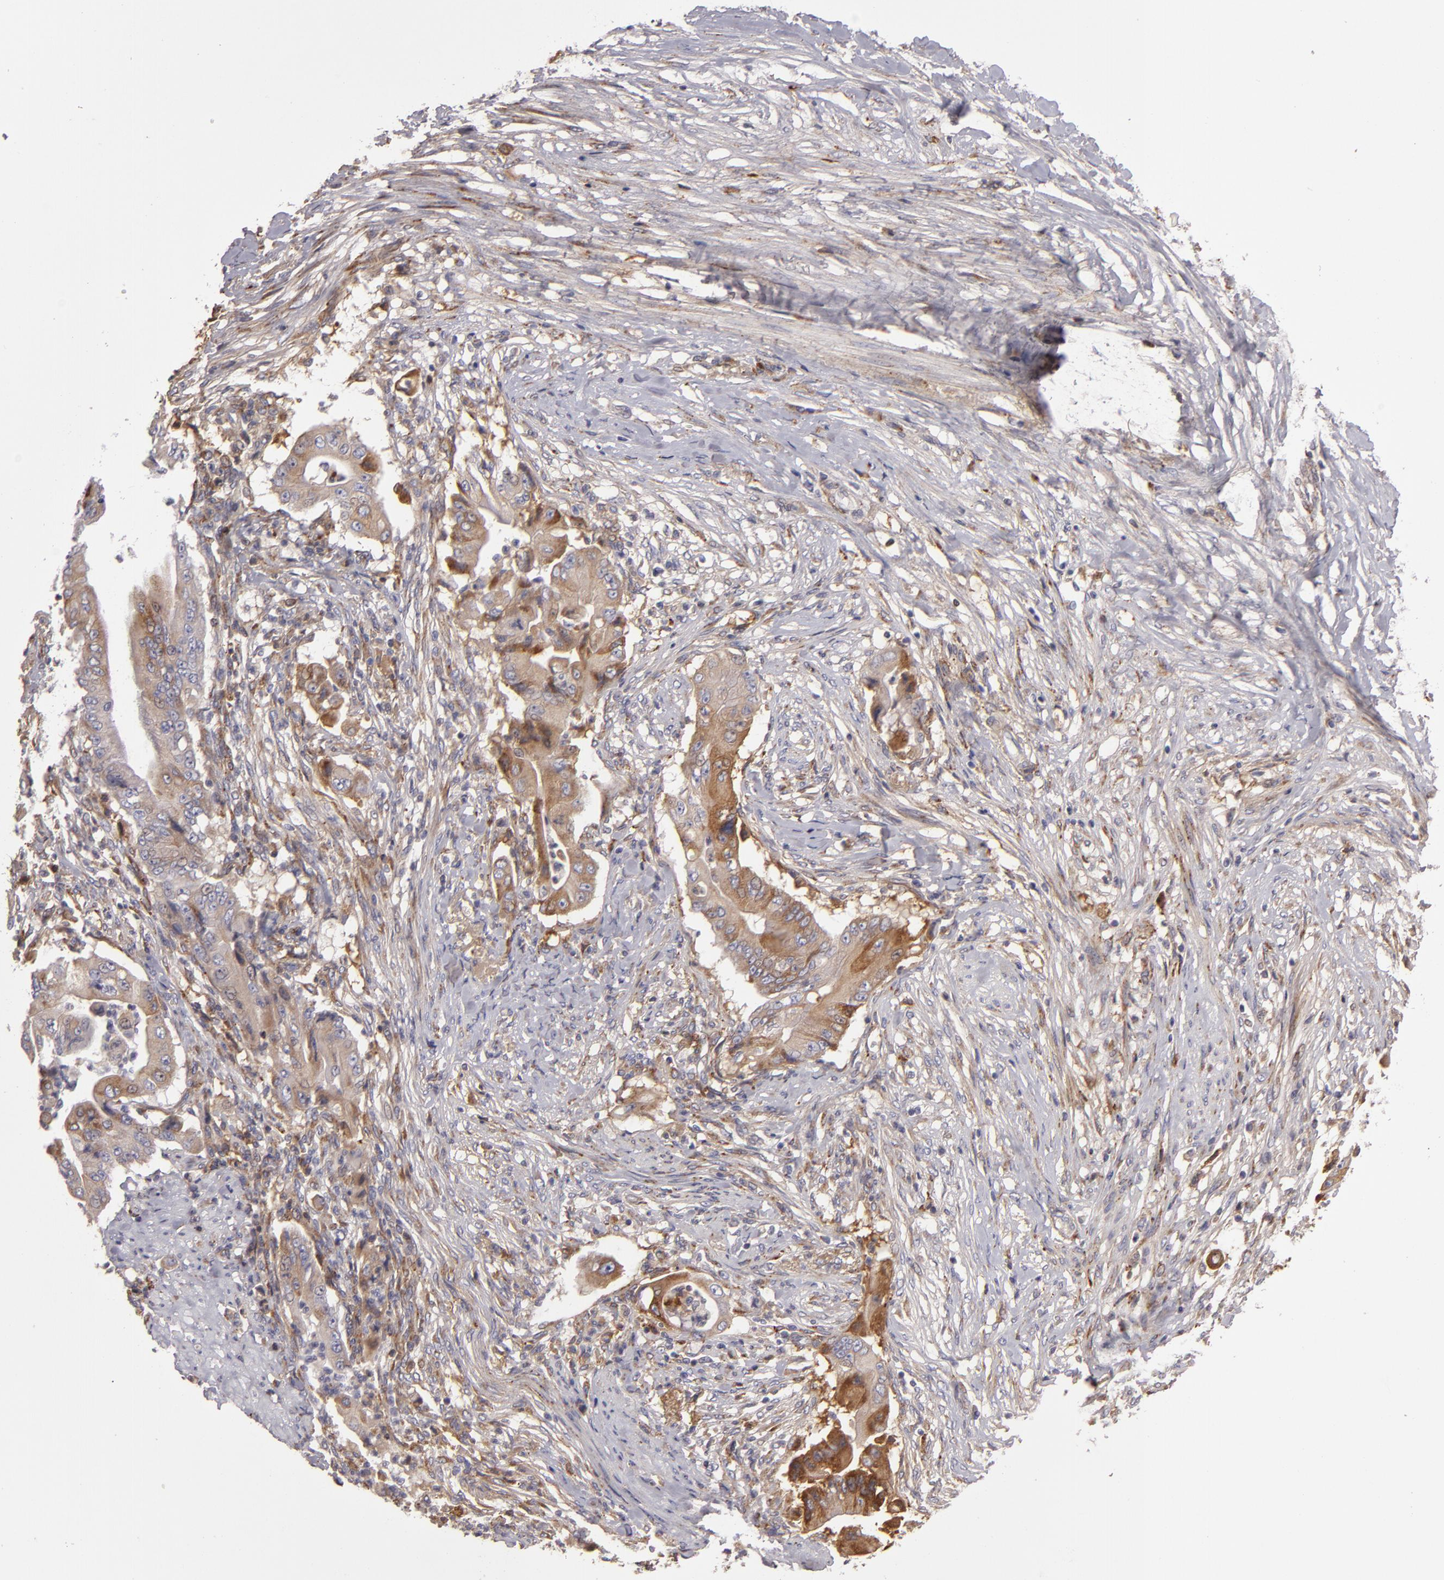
{"staining": {"intensity": "moderate", "quantity": ">75%", "location": "cytoplasmic/membranous"}, "tissue": "pancreatic cancer", "cell_type": "Tumor cells", "image_type": "cancer", "snomed": [{"axis": "morphology", "description": "Adenocarcinoma, NOS"}, {"axis": "topography", "description": "Pancreas"}], "caption": "This is an image of immunohistochemistry (IHC) staining of adenocarcinoma (pancreatic), which shows moderate expression in the cytoplasmic/membranous of tumor cells.", "gene": "CFB", "patient": {"sex": "male", "age": 62}}